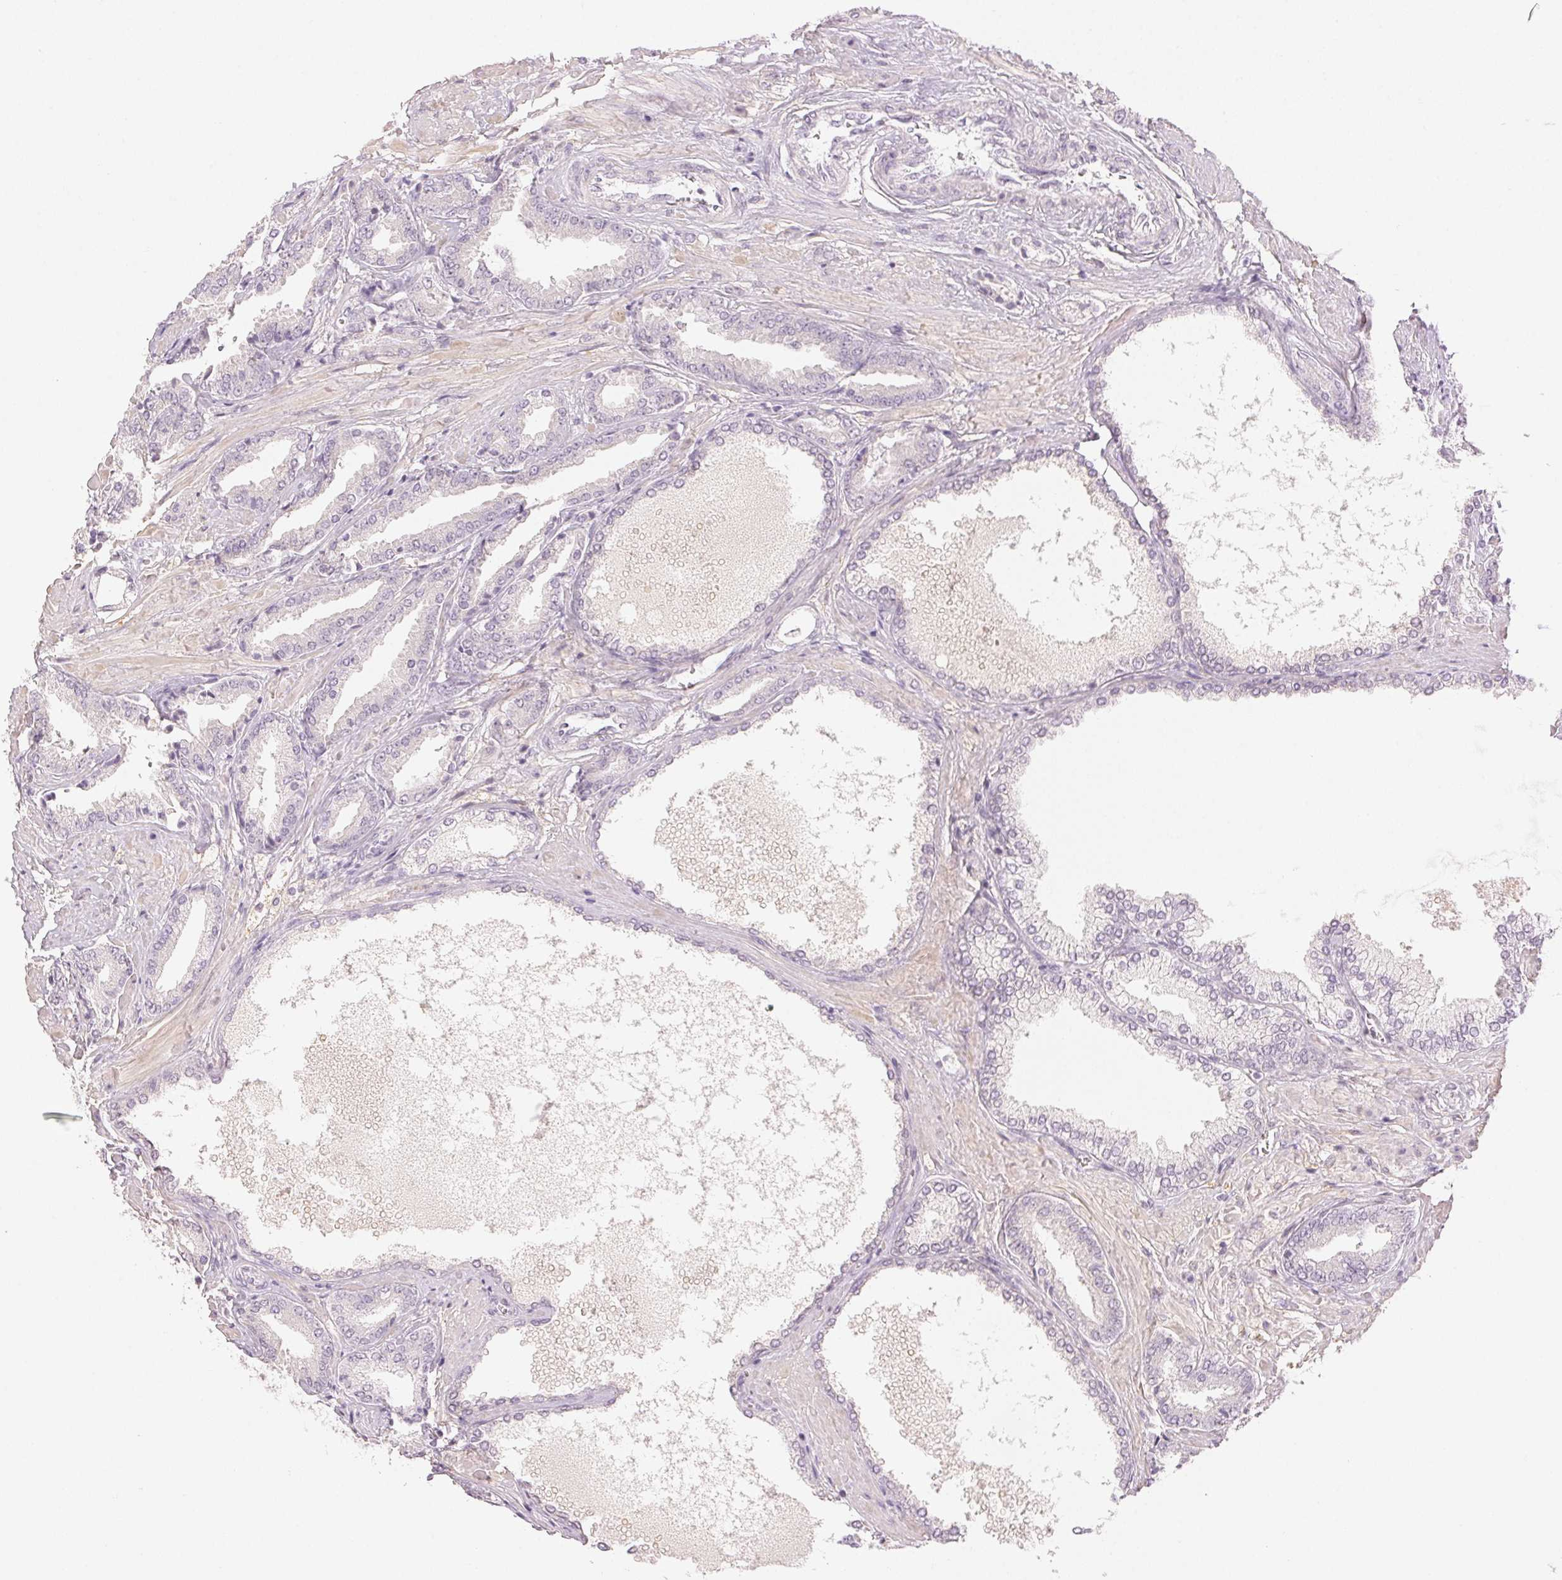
{"staining": {"intensity": "negative", "quantity": "none", "location": "none"}, "tissue": "prostate cancer", "cell_type": "Tumor cells", "image_type": "cancer", "snomed": [{"axis": "morphology", "description": "Adenocarcinoma, High grade"}, {"axis": "topography", "description": "Prostate"}], "caption": "The histopathology image shows no significant staining in tumor cells of prostate cancer (adenocarcinoma (high-grade)).", "gene": "MAP1LC3A", "patient": {"sex": "male", "age": 56}}